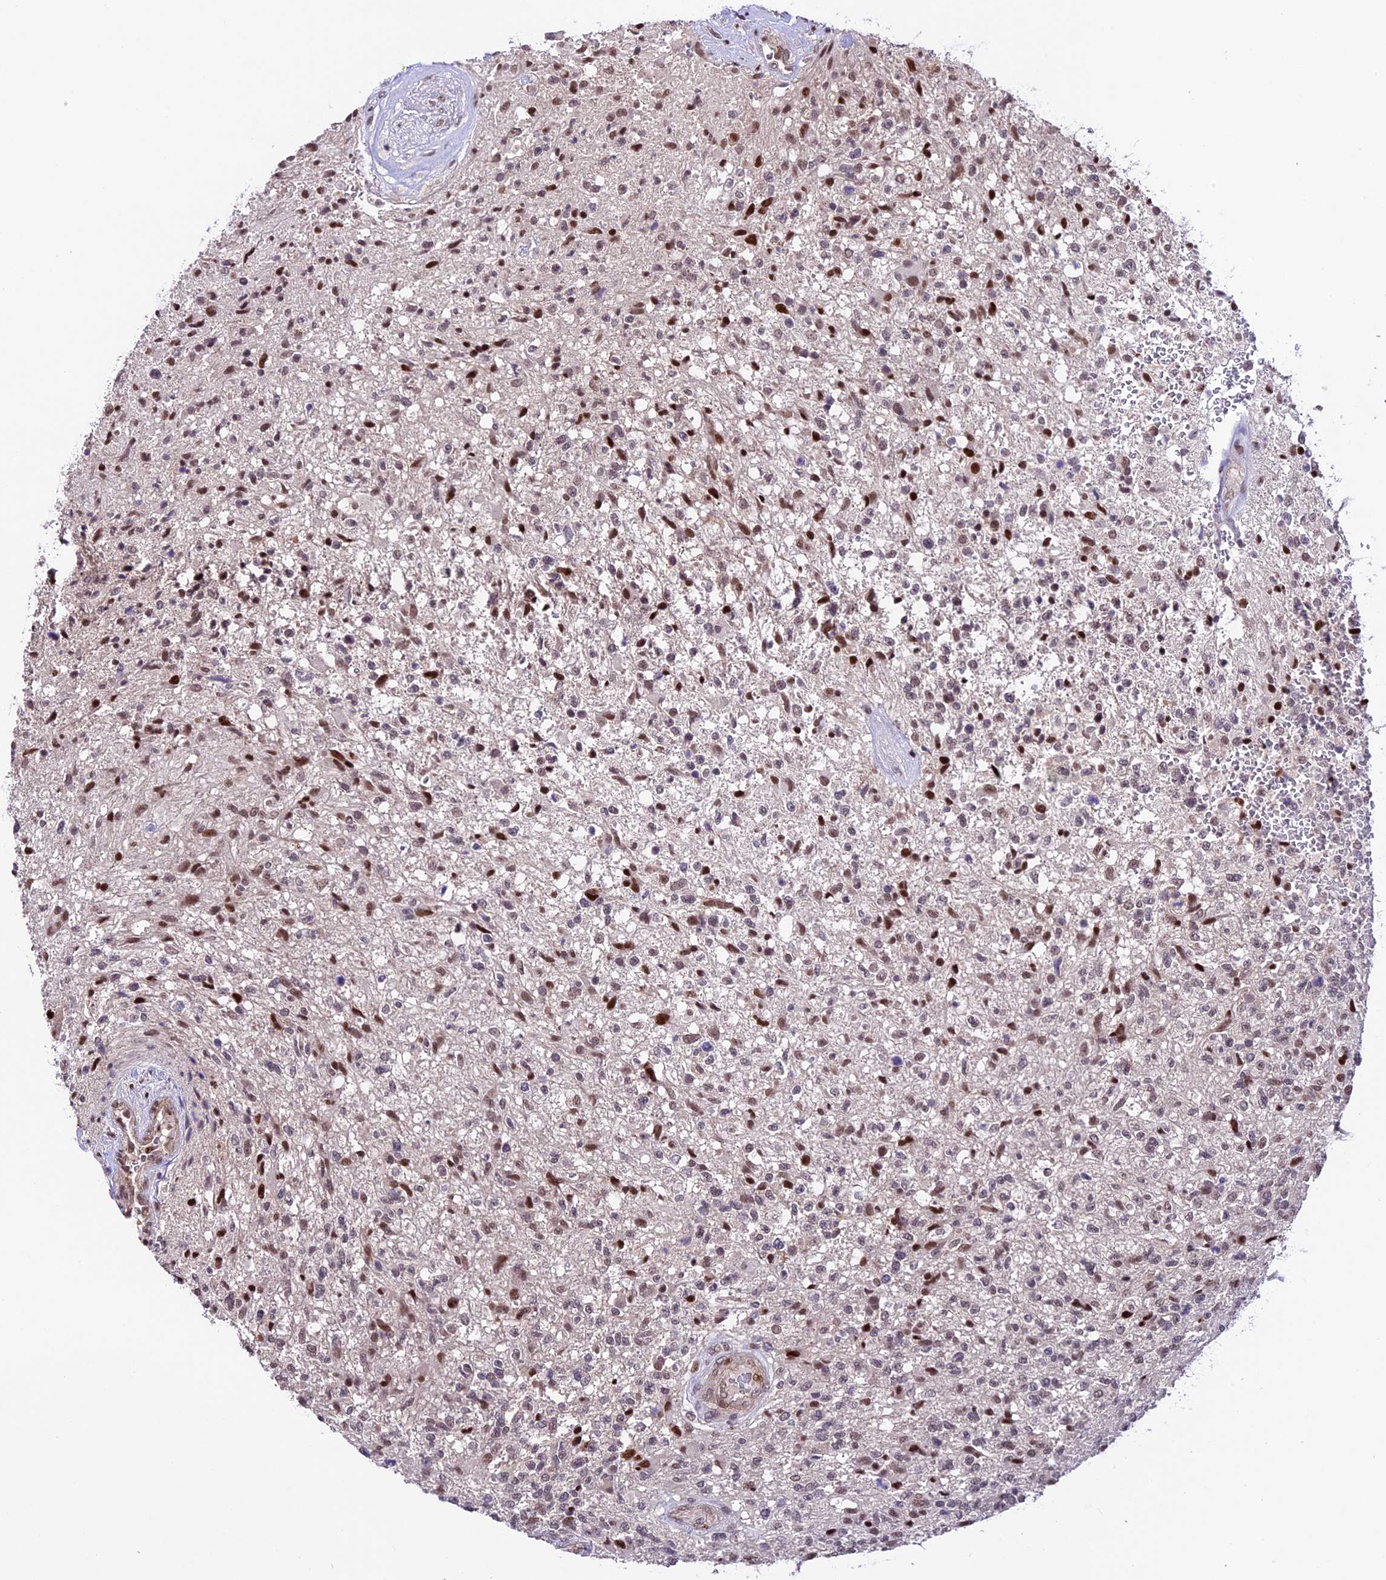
{"staining": {"intensity": "moderate", "quantity": "25%-75%", "location": "nuclear"}, "tissue": "glioma", "cell_type": "Tumor cells", "image_type": "cancer", "snomed": [{"axis": "morphology", "description": "Glioma, malignant, High grade"}, {"axis": "topography", "description": "Brain"}], "caption": "Brown immunohistochemical staining in glioma demonstrates moderate nuclear expression in about 25%-75% of tumor cells. (DAB IHC, brown staining for protein, blue staining for nuclei).", "gene": "TCP11L2", "patient": {"sex": "male", "age": 56}}